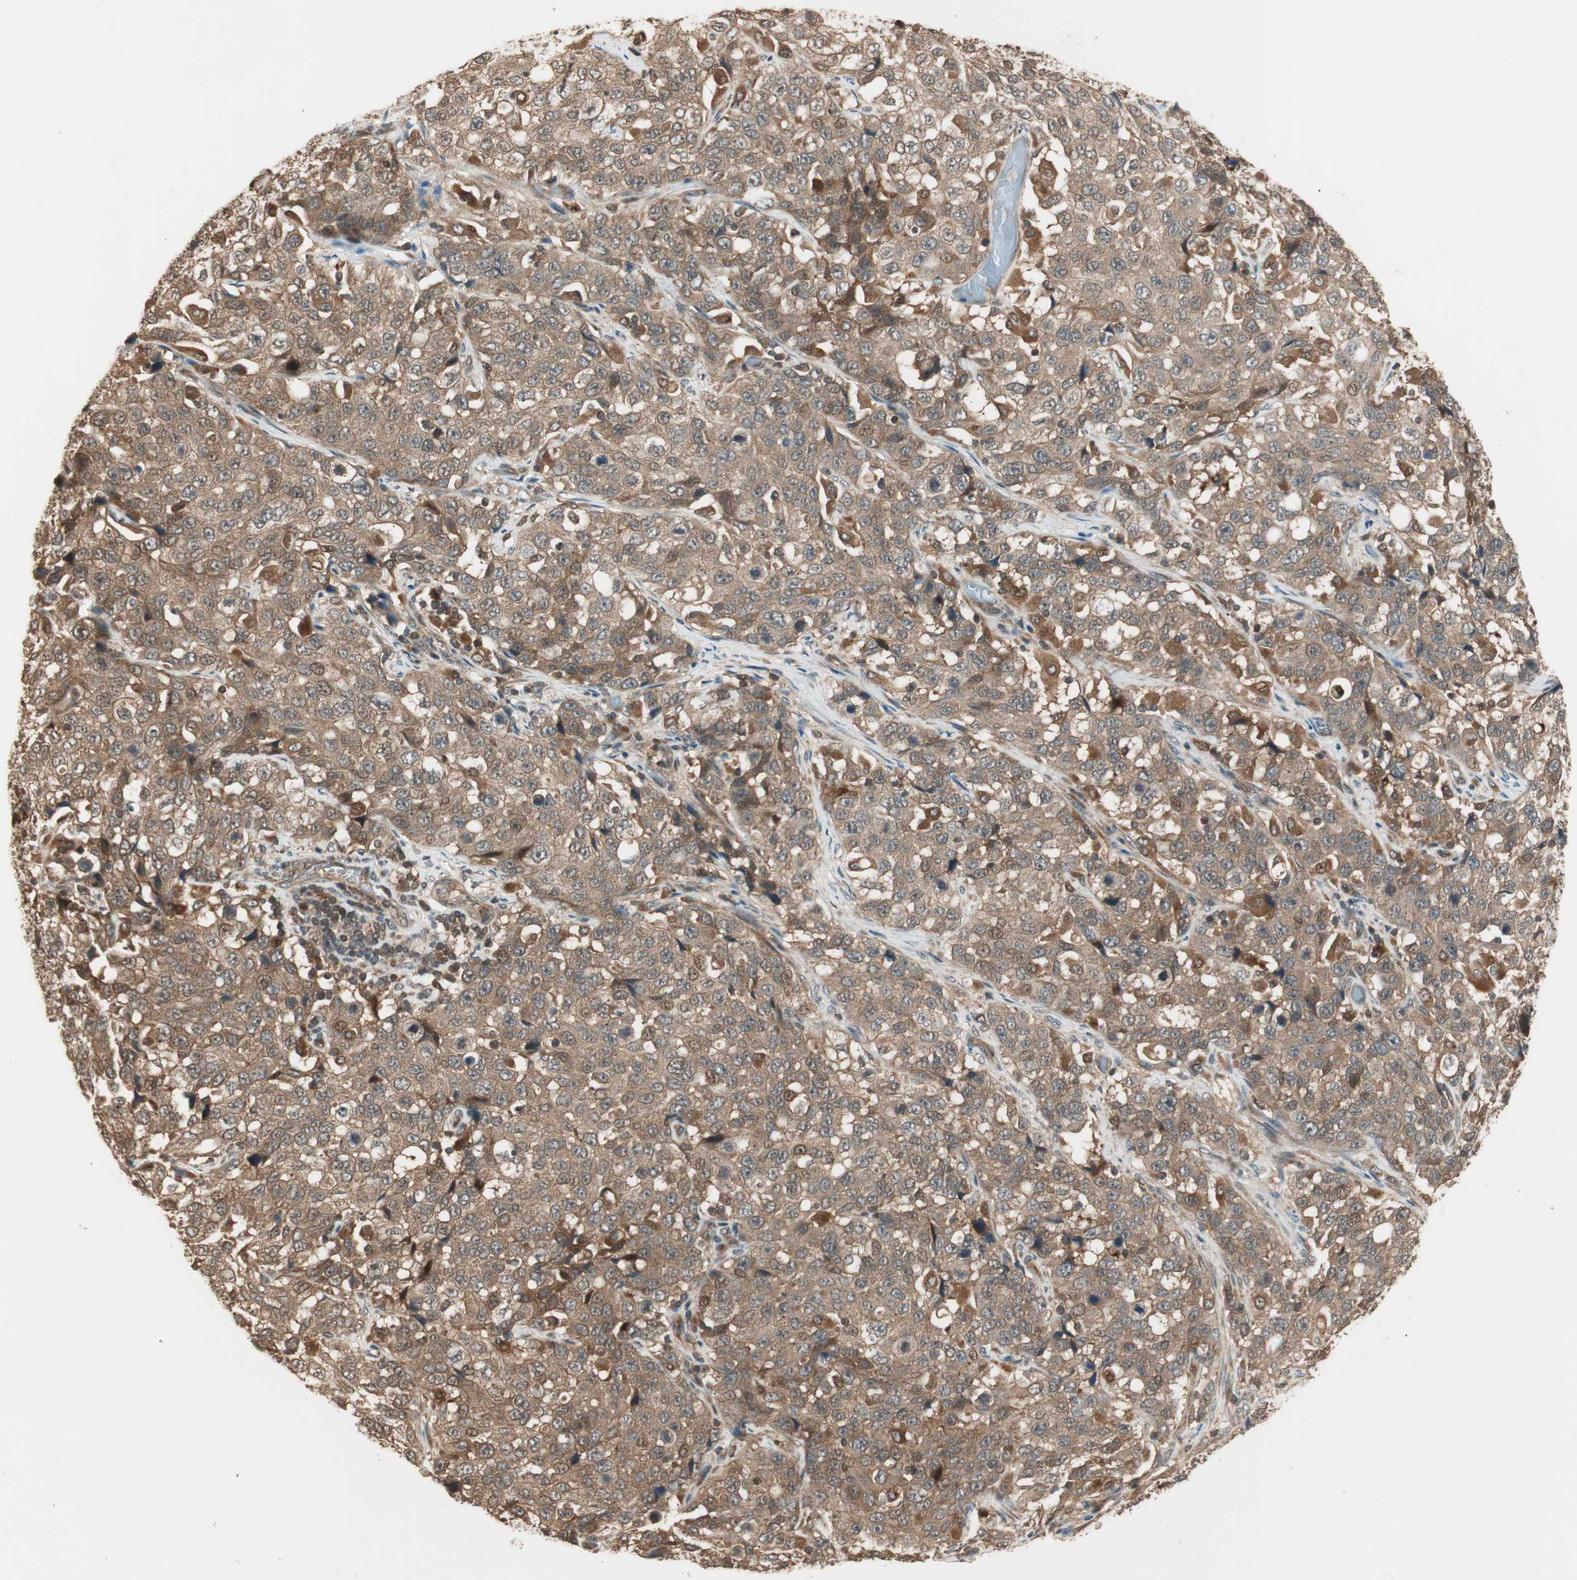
{"staining": {"intensity": "moderate", "quantity": ">75%", "location": "cytoplasmic/membranous"}, "tissue": "stomach cancer", "cell_type": "Tumor cells", "image_type": "cancer", "snomed": [{"axis": "morphology", "description": "Normal tissue, NOS"}, {"axis": "morphology", "description": "Adenocarcinoma, NOS"}, {"axis": "topography", "description": "Stomach"}], "caption": "A micrograph of human stomach cancer stained for a protein demonstrates moderate cytoplasmic/membranous brown staining in tumor cells.", "gene": "CNOT4", "patient": {"sex": "male", "age": 48}}